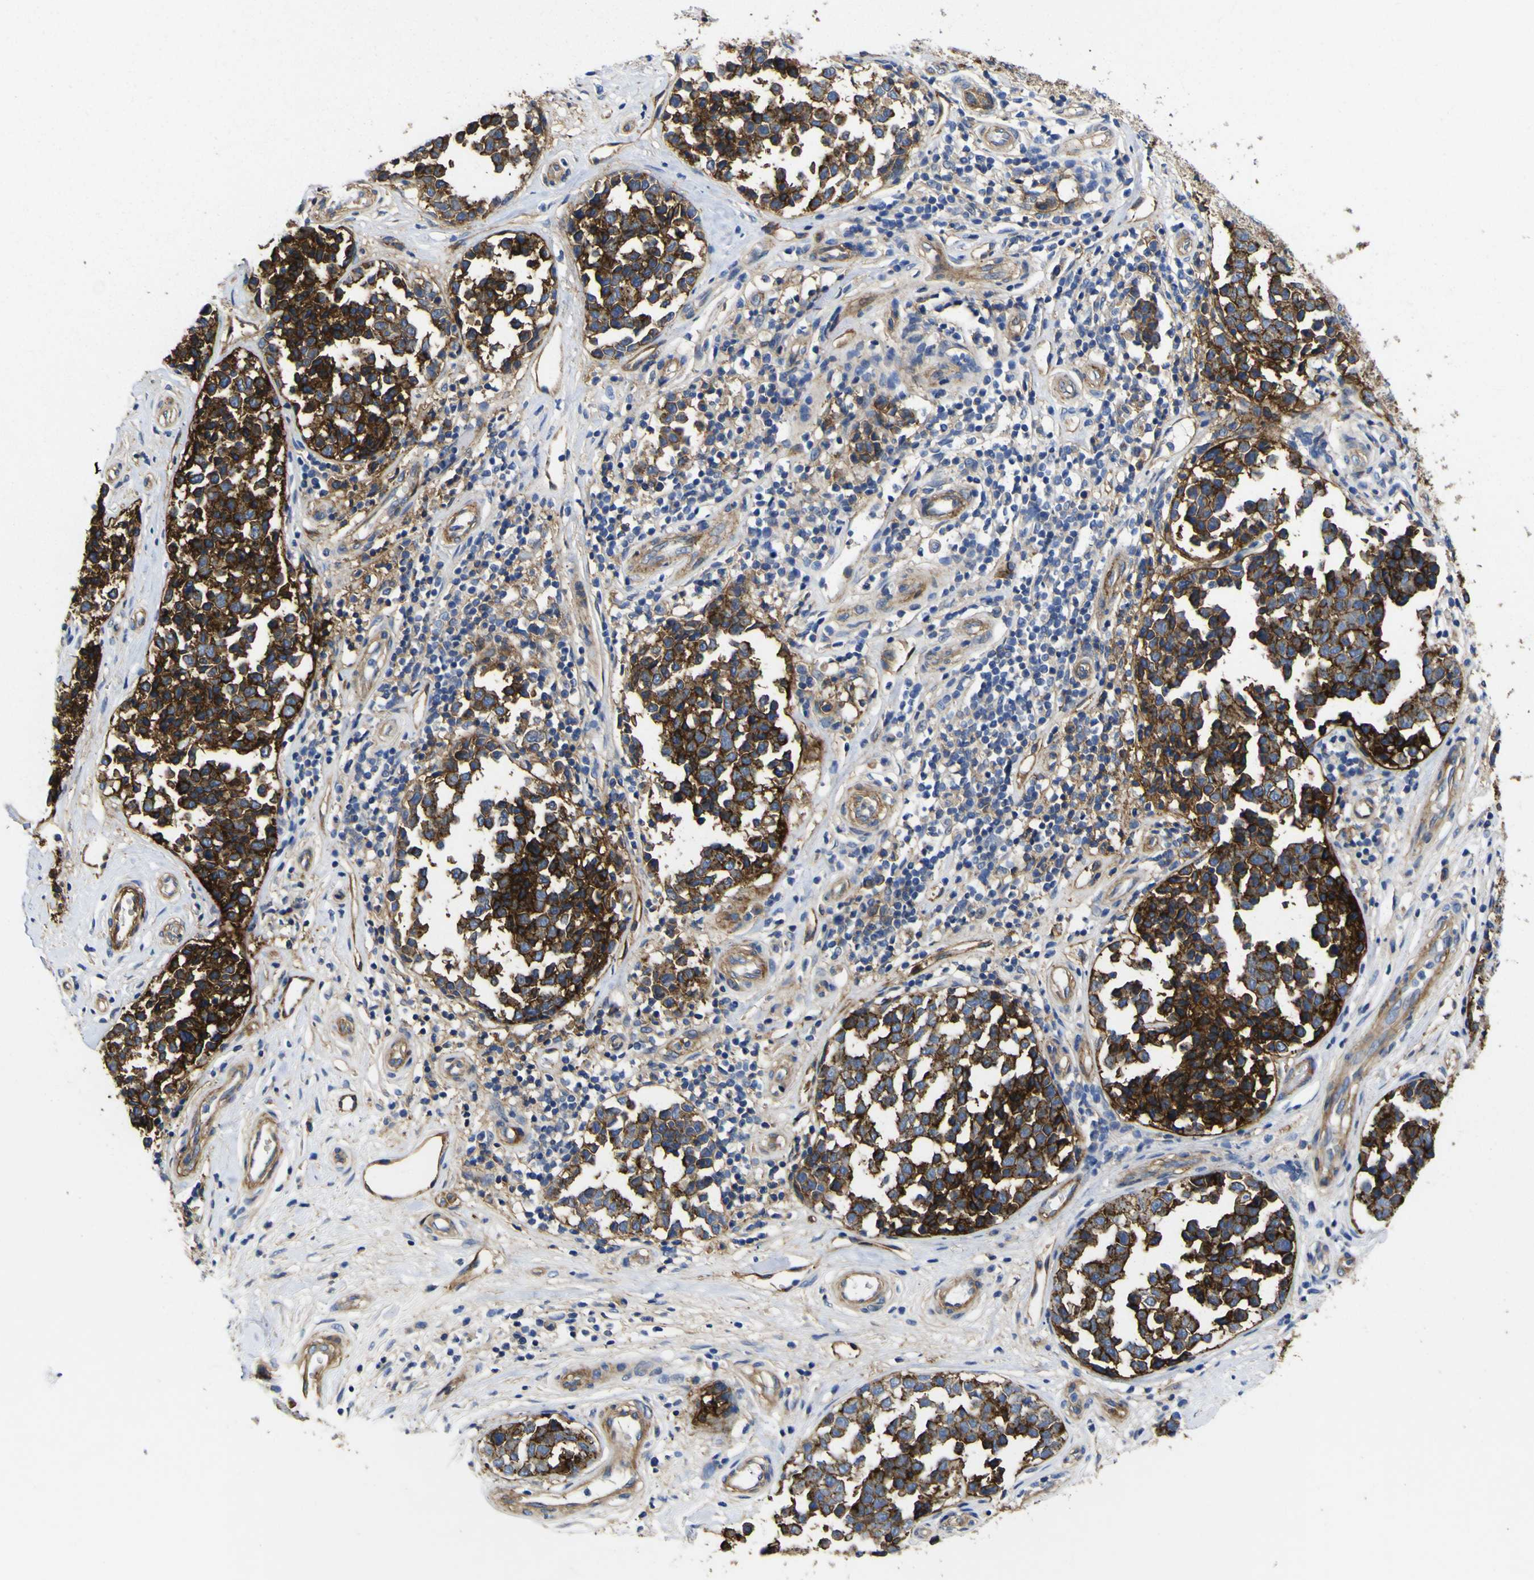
{"staining": {"intensity": "strong", "quantity": ">75%", "location": "cytoplasmic/membranous"}, "tissue": "melanoma", "cell_type": "Tumor cells", "image_type": "cancer", "snomed": [{"axis": "morphology", "description": "Malignant melanoma, NOS"}, {"axis": "topography", "description": "Skin"}], "caption": "Immunohistochemistry histopathology image of neoplastic tissue: malignant melanoma stained using IHC demonstrates high levels of strong protein expression localized specifically in the cytoplasmic/membranous of tumor cells, appearing as a cytoplasmic/membranous brown color.", "gene": "CD151", "patient": {"sex": "female", "age": 64}}